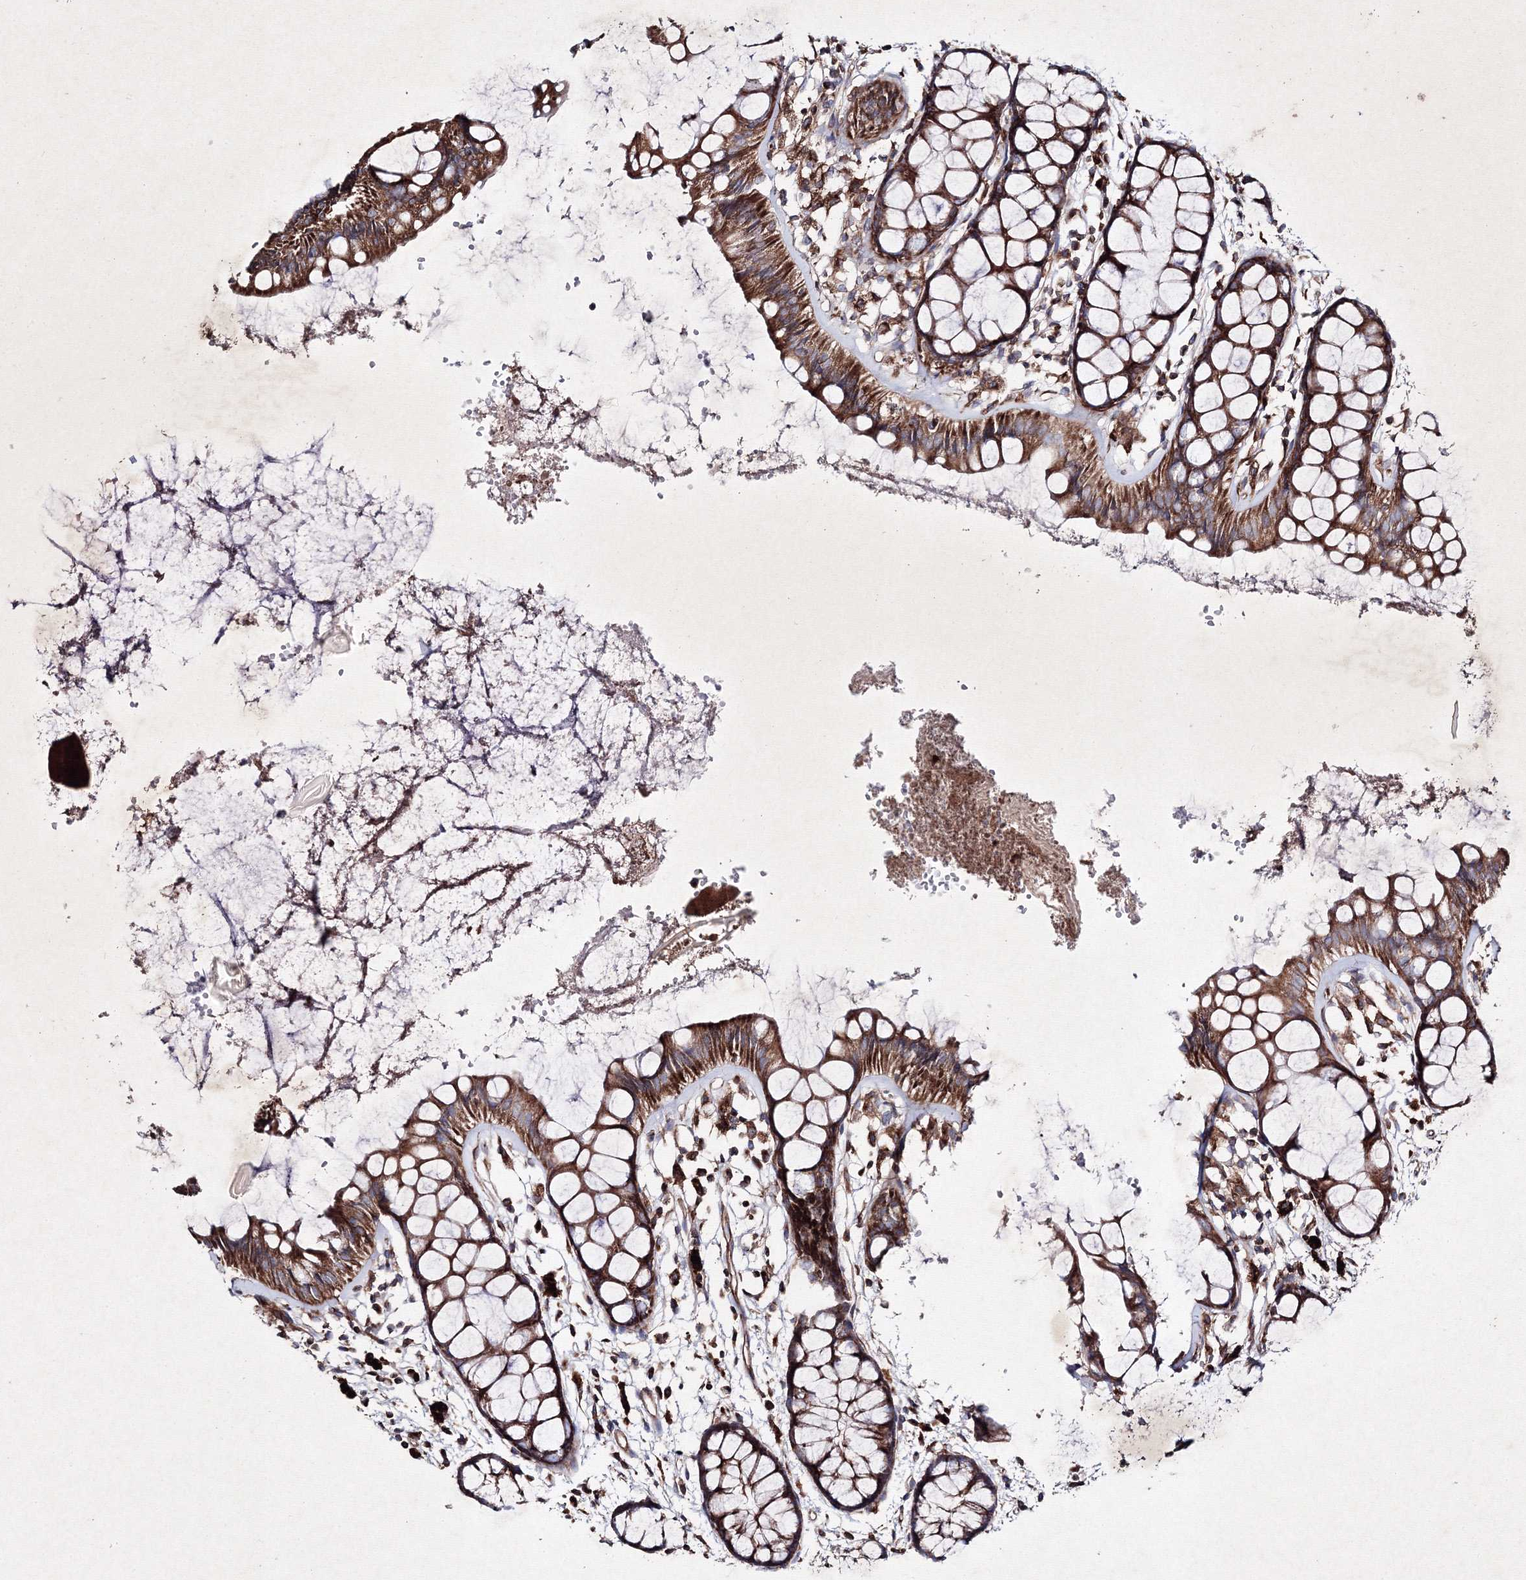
{"staining": {"intensity": "strong", "quantity": ">75%", "location": "cytoplasmic/membranous"}, "tissue": "rectum", "cell_type": "Glandular cells", "image_type": "normal", "snomed": [{"axis": "morphology", "description": "Normal tissue, NOS"}, {"axis": "topography", "description": "Rectum"}], "caption": "Protein expression analysis of unremarkable human rectum reveals strong cytoplasmic/membranous staining in about >75% of glandular cells.", "gene": "GFM1", "patient": {"sex": "female", "age": 66}}